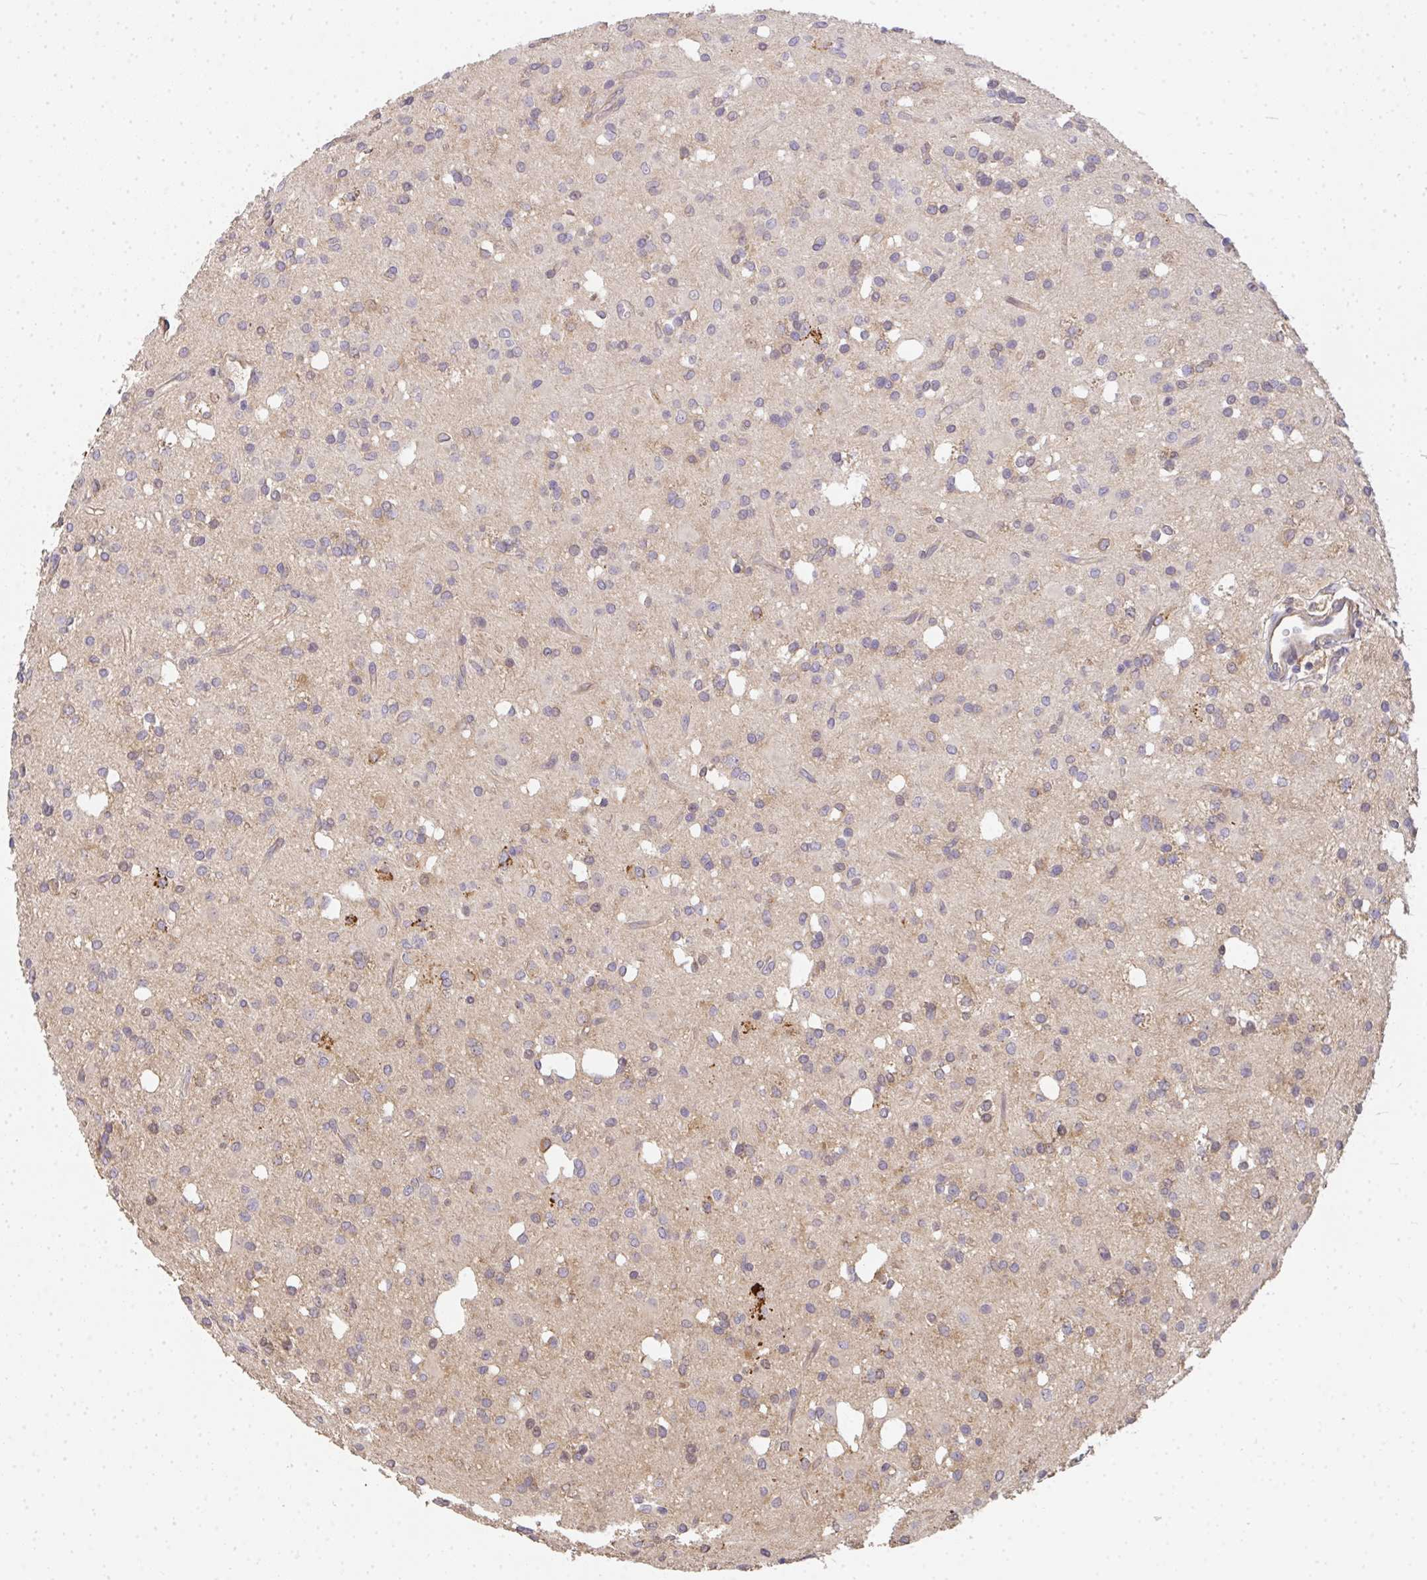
{"staining": {"intensity": "weak", "quantity": "<25%", "location": "cytoplasmic/membranous"}, "tissue": "glioma", "cell_type": "Tumor cells", "image_type": "cancer", "snomed": [{"axis": "morphology", "description": "Glioma, malignant, Low grade"}, {"axis": "topography", "description": "Brain"}], "caption": "This is an immunohistochemistry image of human glioma. There is no positivity in tumor cells.", "gene": "EEF1AKMT1", "patient": {"sex": "female", "age": 33}}